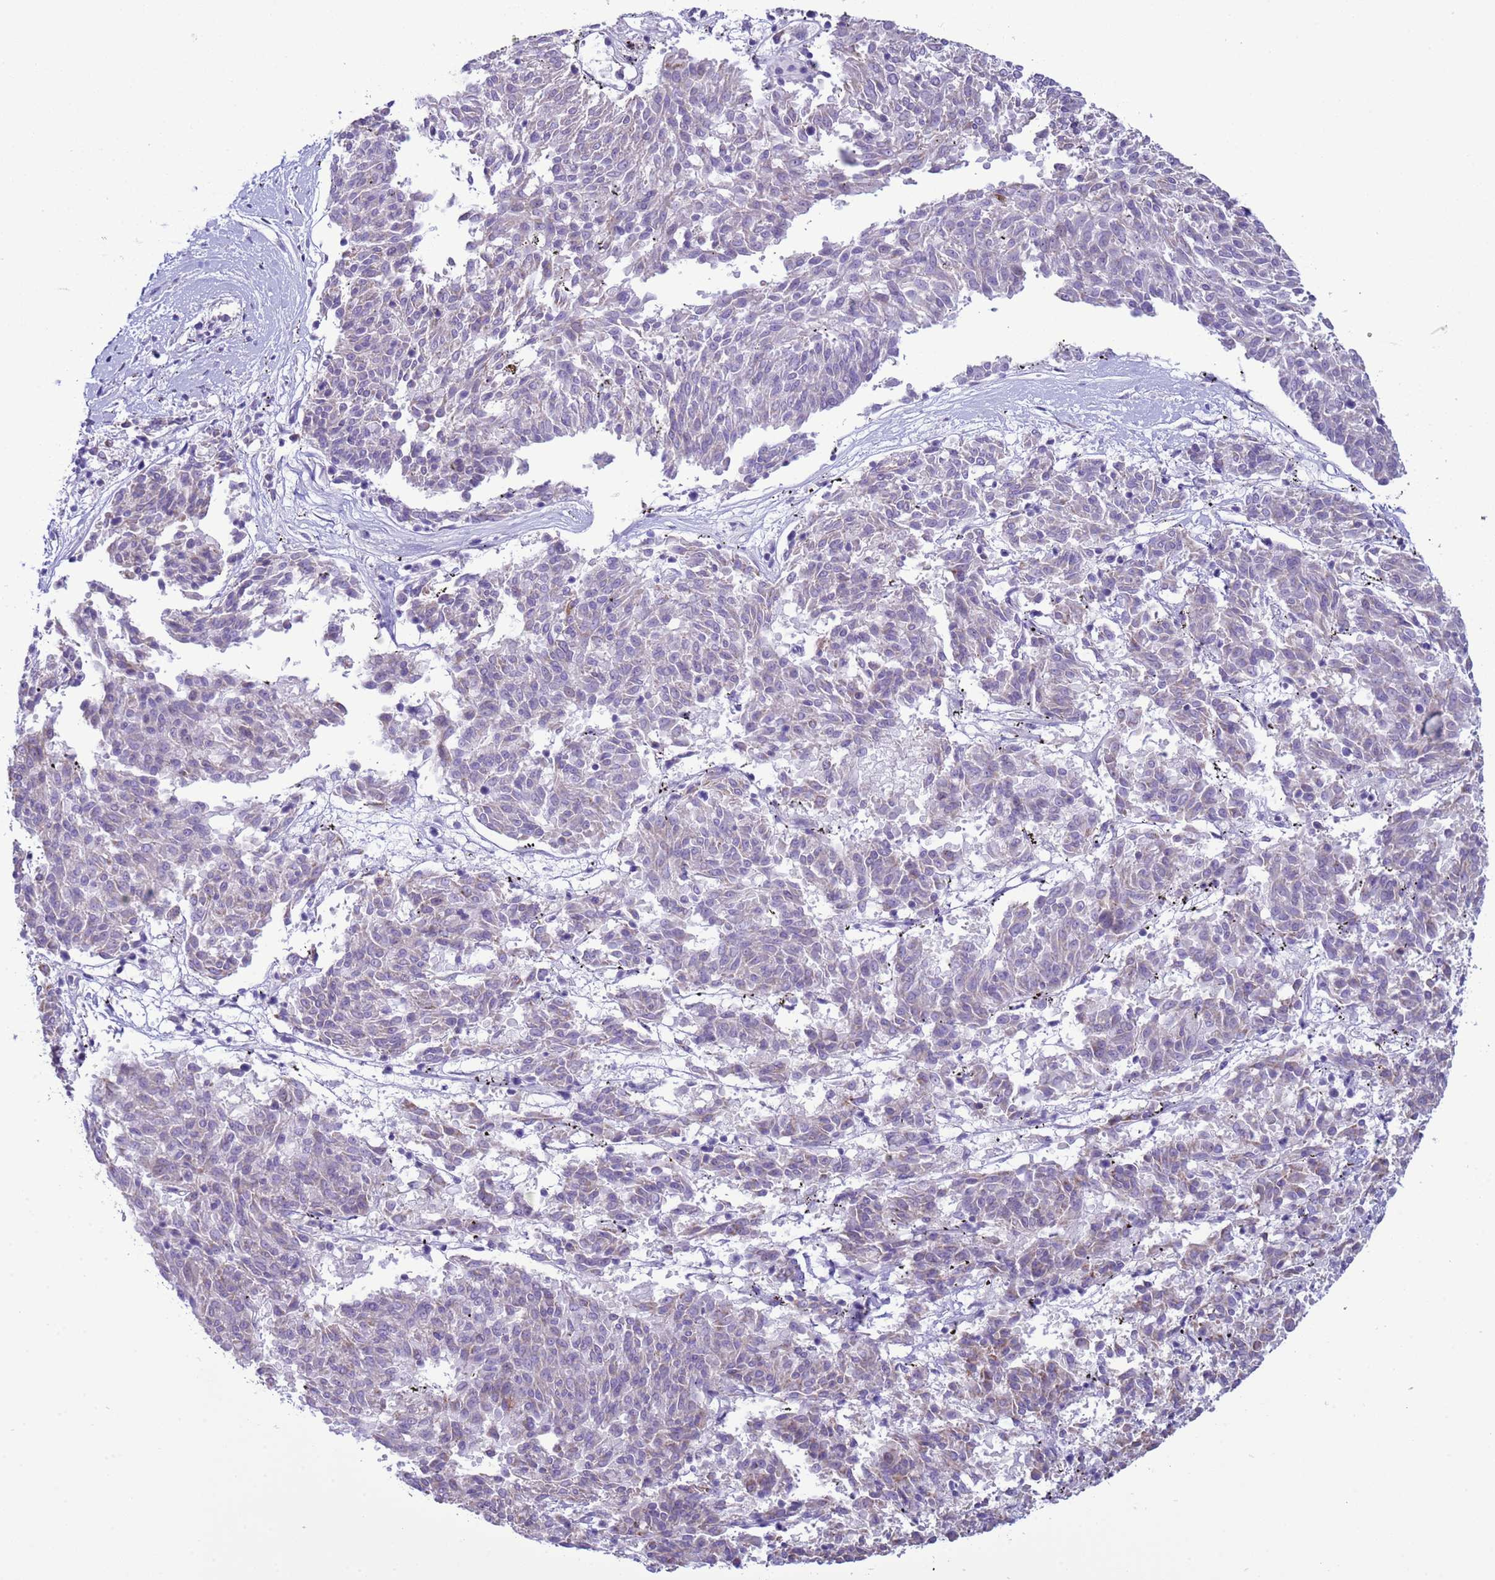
{"staining": {"intensity": "negative", "quantity": "none", "location": "none"}, "tissue": "melanoma", "cell_type": "Tumor cells", "image_type": "cancer", "snomed": [{"axis": "morphology", "description": "Malignant melanoma, NOS"}, {"axis": "topography", "description": "Skin"}], "caption": "DAB immunohistochemical staining of melanoma displays no significant expression in tumor cells. The staining is performed using DAB brown chromogen with nuclei counter-stained in using hematoxylin.", "gene": "NCALD", "patient": {"sex": "female", "age": 72}}